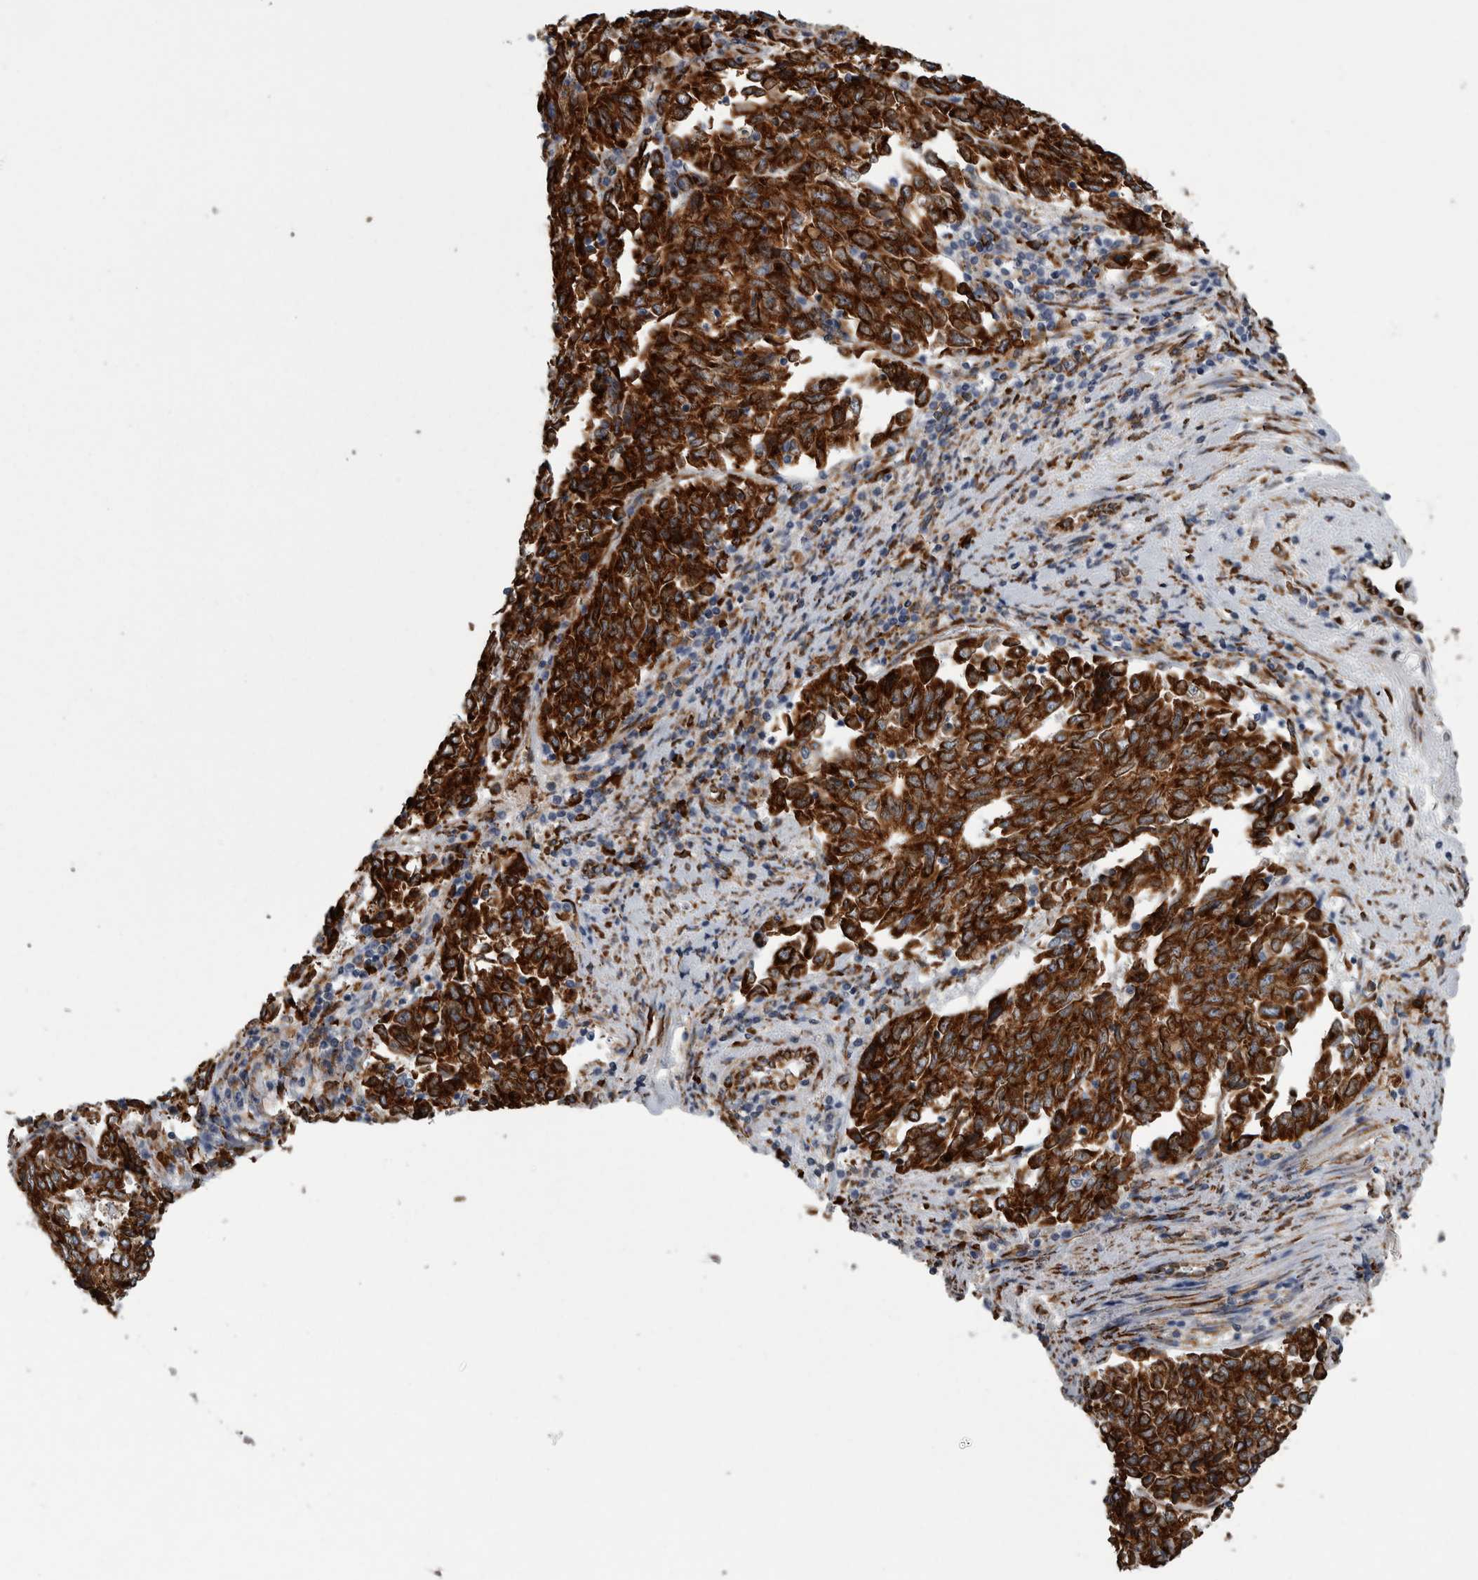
{"staining": {"intensity": "strong", "quantity": ">75%", "location": "cytoplasmic/membranous"}, "tissue": "endometrial cancer", "cell_type": "Tumor cells", "image_type": "cancer", "snomed": [{"axis": "morphology", "description": "Adenocarcinoma, NOS"}, {"axis": "topography", "description": "Endometrium"}], "caption": "Protein analysis of adenocarcinoma (endometrial) tissue reveals strong cytoplasmic/membranous staining in approximately >75% of tumor cells.", "gene": "FHIP2B", "patient": {"sex": "female", "age": 80}}